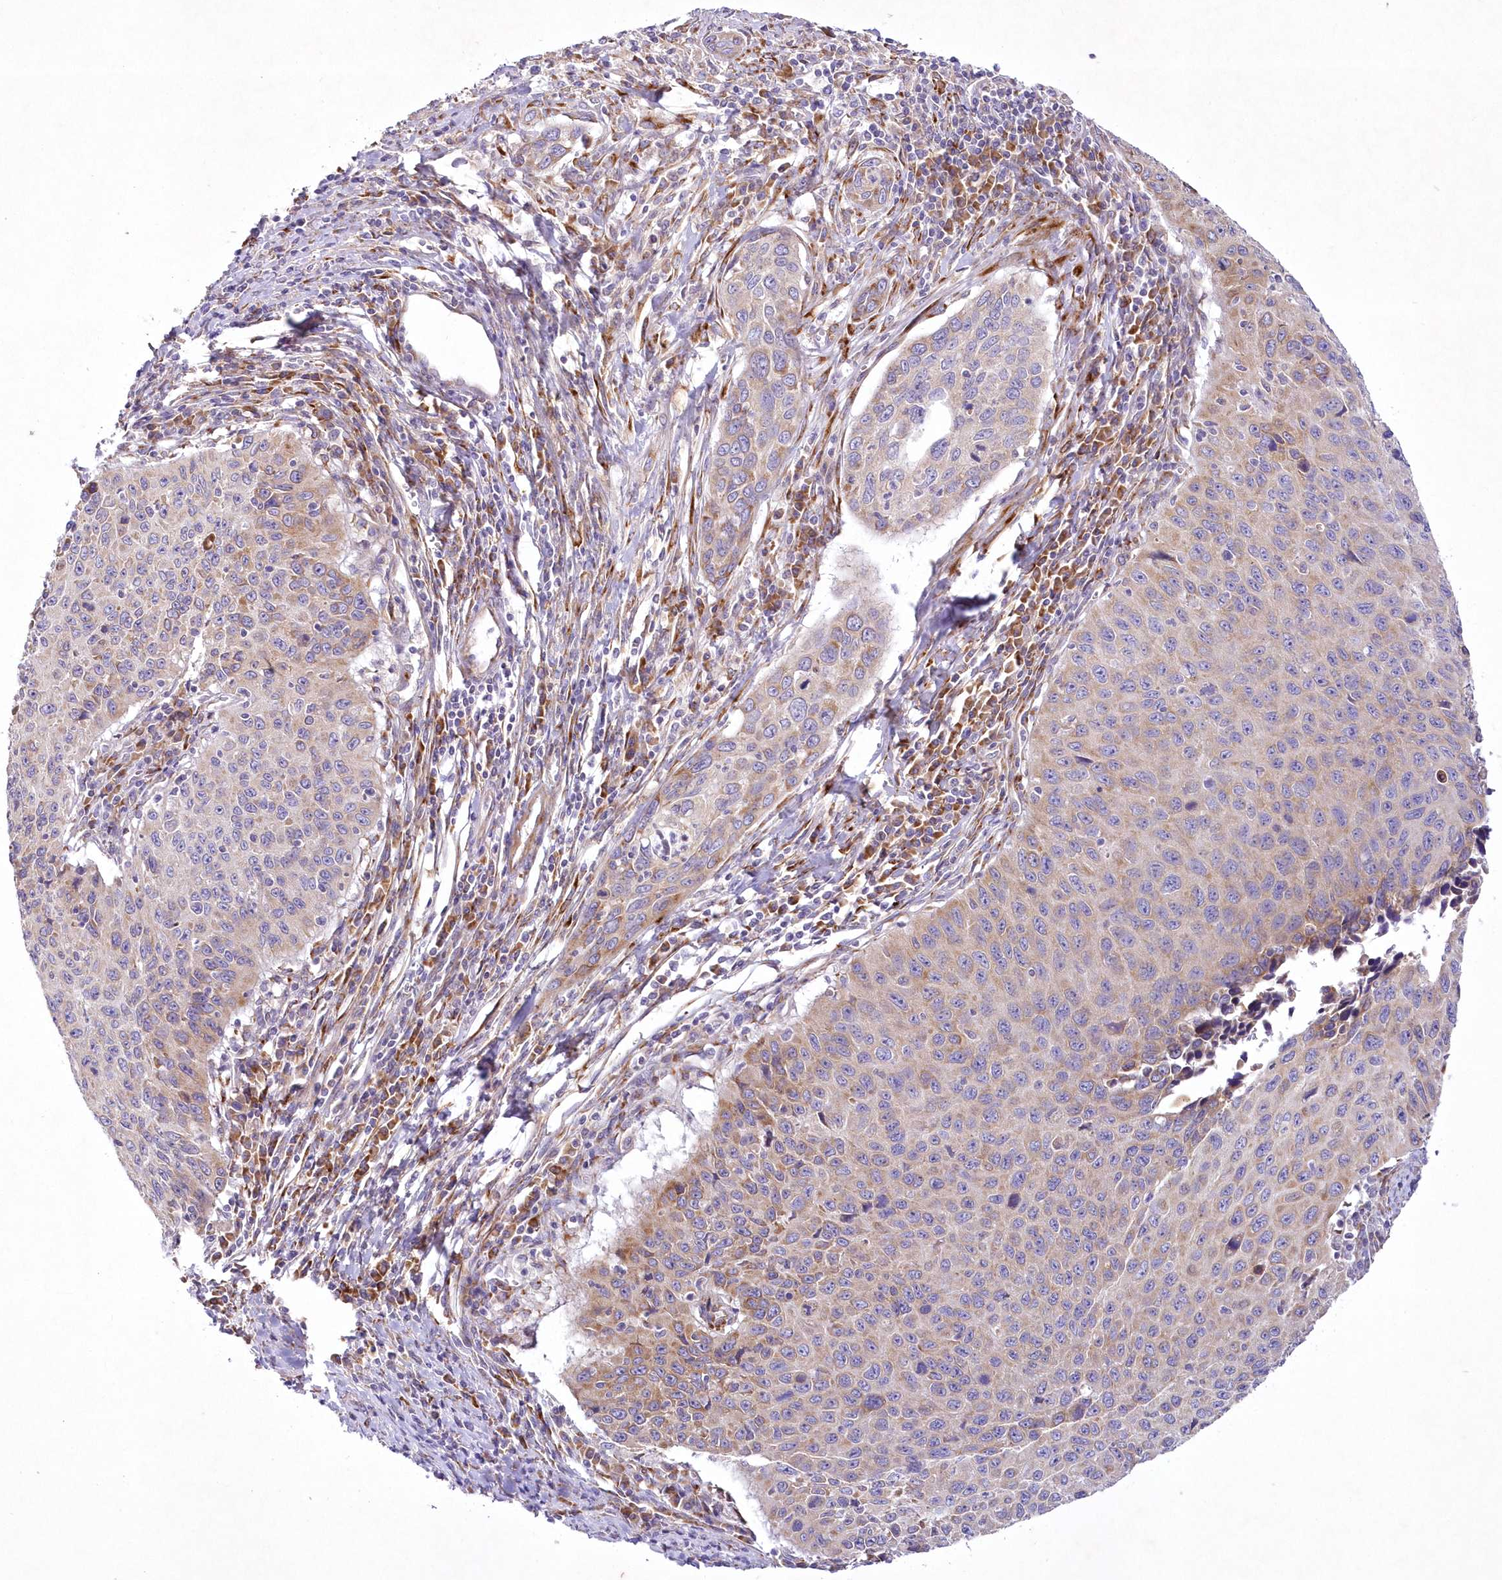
{"staining": {"intensity": "moderate", "quantity": "25%-75%", "location": "cytoplasmic/membranous"}, "tissue": "cervical cancer", "cell_type": "Tumor cells", "image_type": "cancer", "snomed": [{"axis": "morphology", "description": "Squamous cell carcinoma, NOS"}, {"axis": "topography", "description": "Cervix"}], "caption": "A high-resolution image shows immunohistochemistry (IHC) staining of squamous cell carcinoma (cervical), which demonstrates moderate cytoplasmic/membranous staining in about 25%-75% of tumor cells.", "gene": "ARFGEF3", "patient": {"sex": "female", "age": 53}}